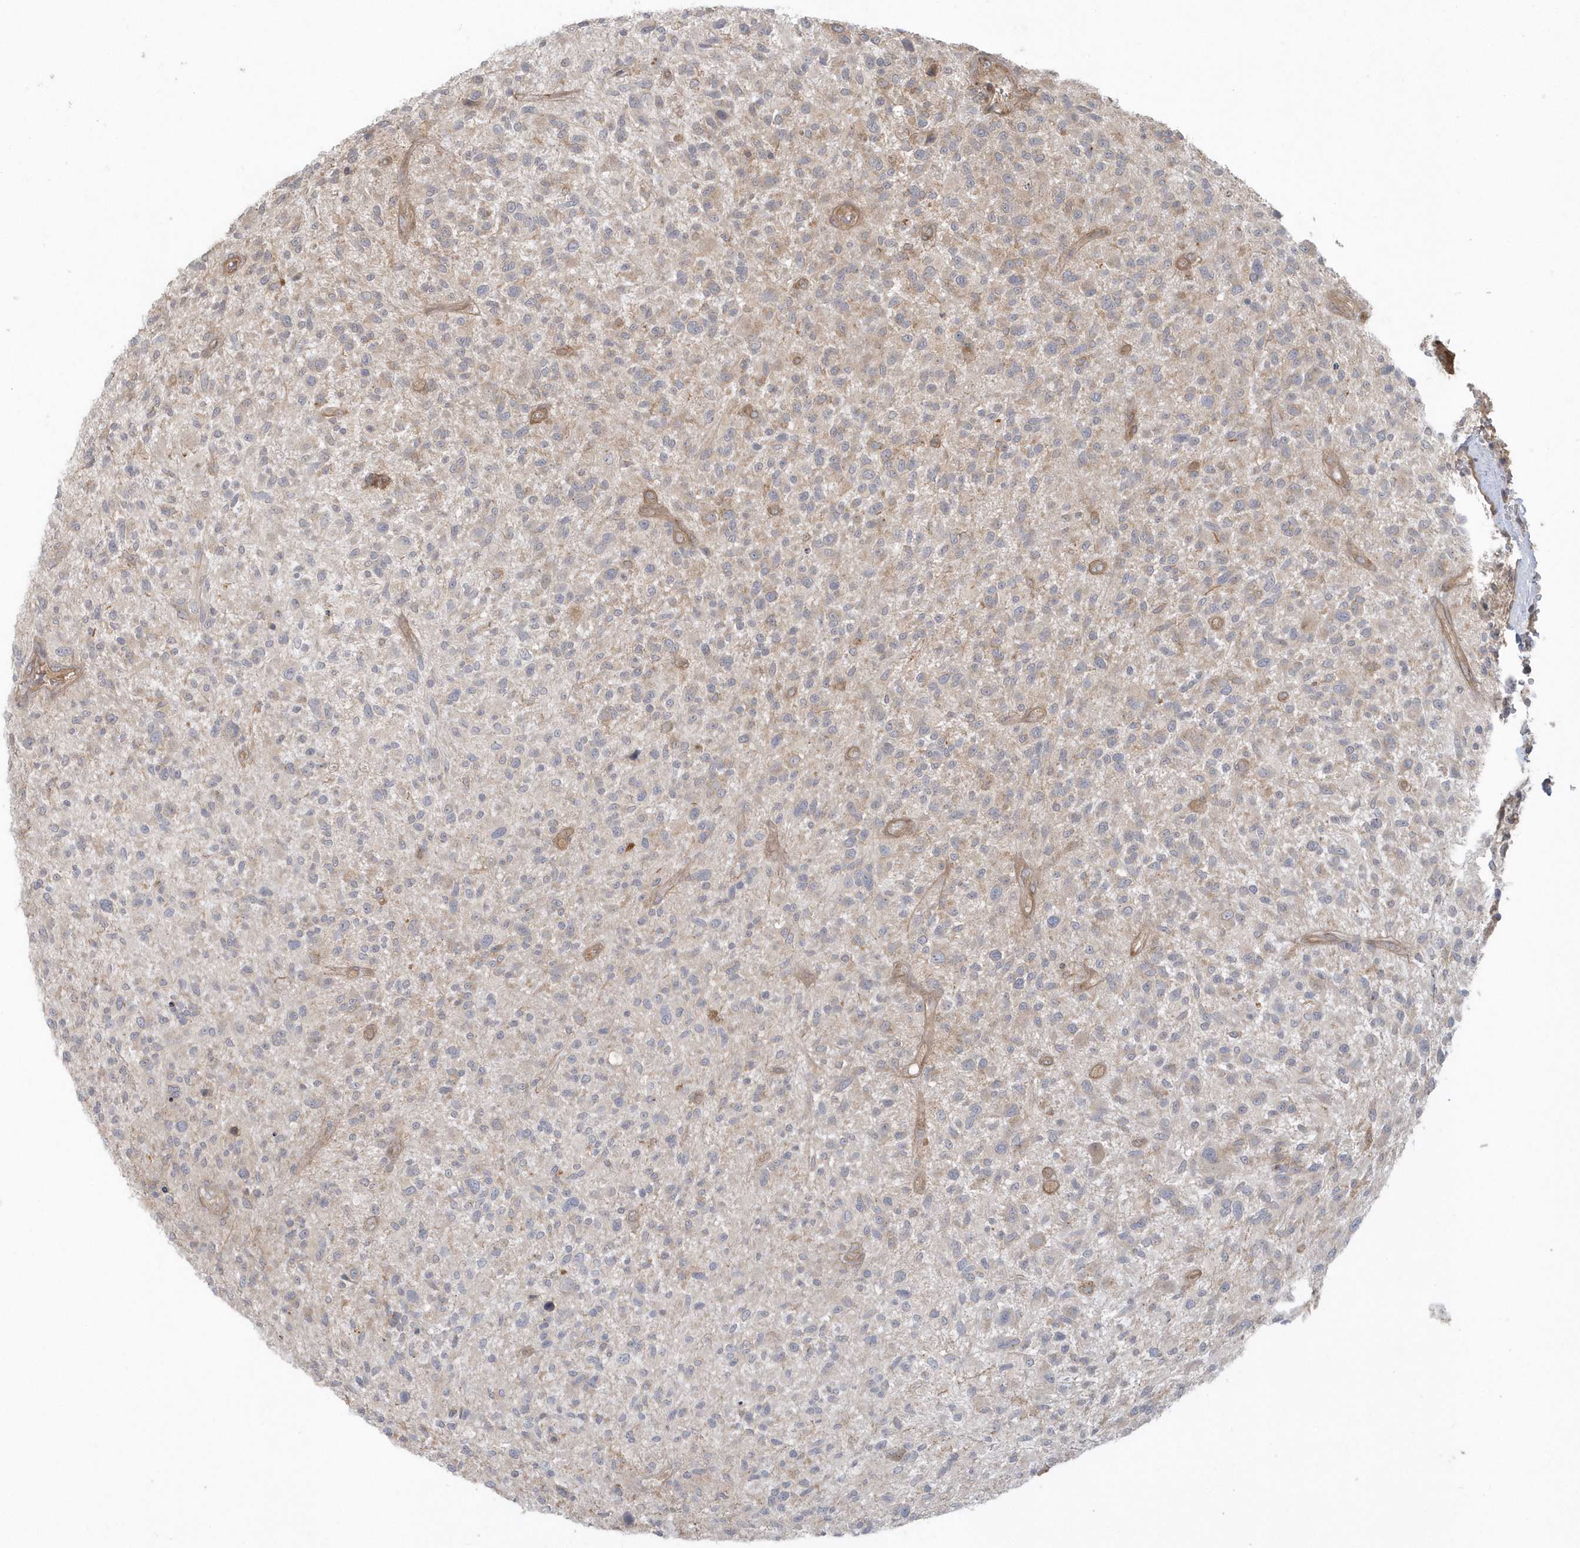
{"staining": {"intensity": "negative", "quantity": "none", "location": "none"}, "tissue": "glioma", "cell_type": "Tumor cells", "image_type": "cancer", "snomed": [{"axis": "morphology", "description": "Glioma, malignant, High grade"}, {"axis": "topography", "description": "Brain"}], "caption": "Immunohistochemical staining of human high-grade glioma (malignant) exhibits no significant positivity in tumor cells. (Stains: DAB immunohistochemistry with hematoxylin counter stain, Microscopy: brightfield microscopy at high magnification).", "gene": "ACTR1A", "patient": {"sex": "male", "age": 47}}